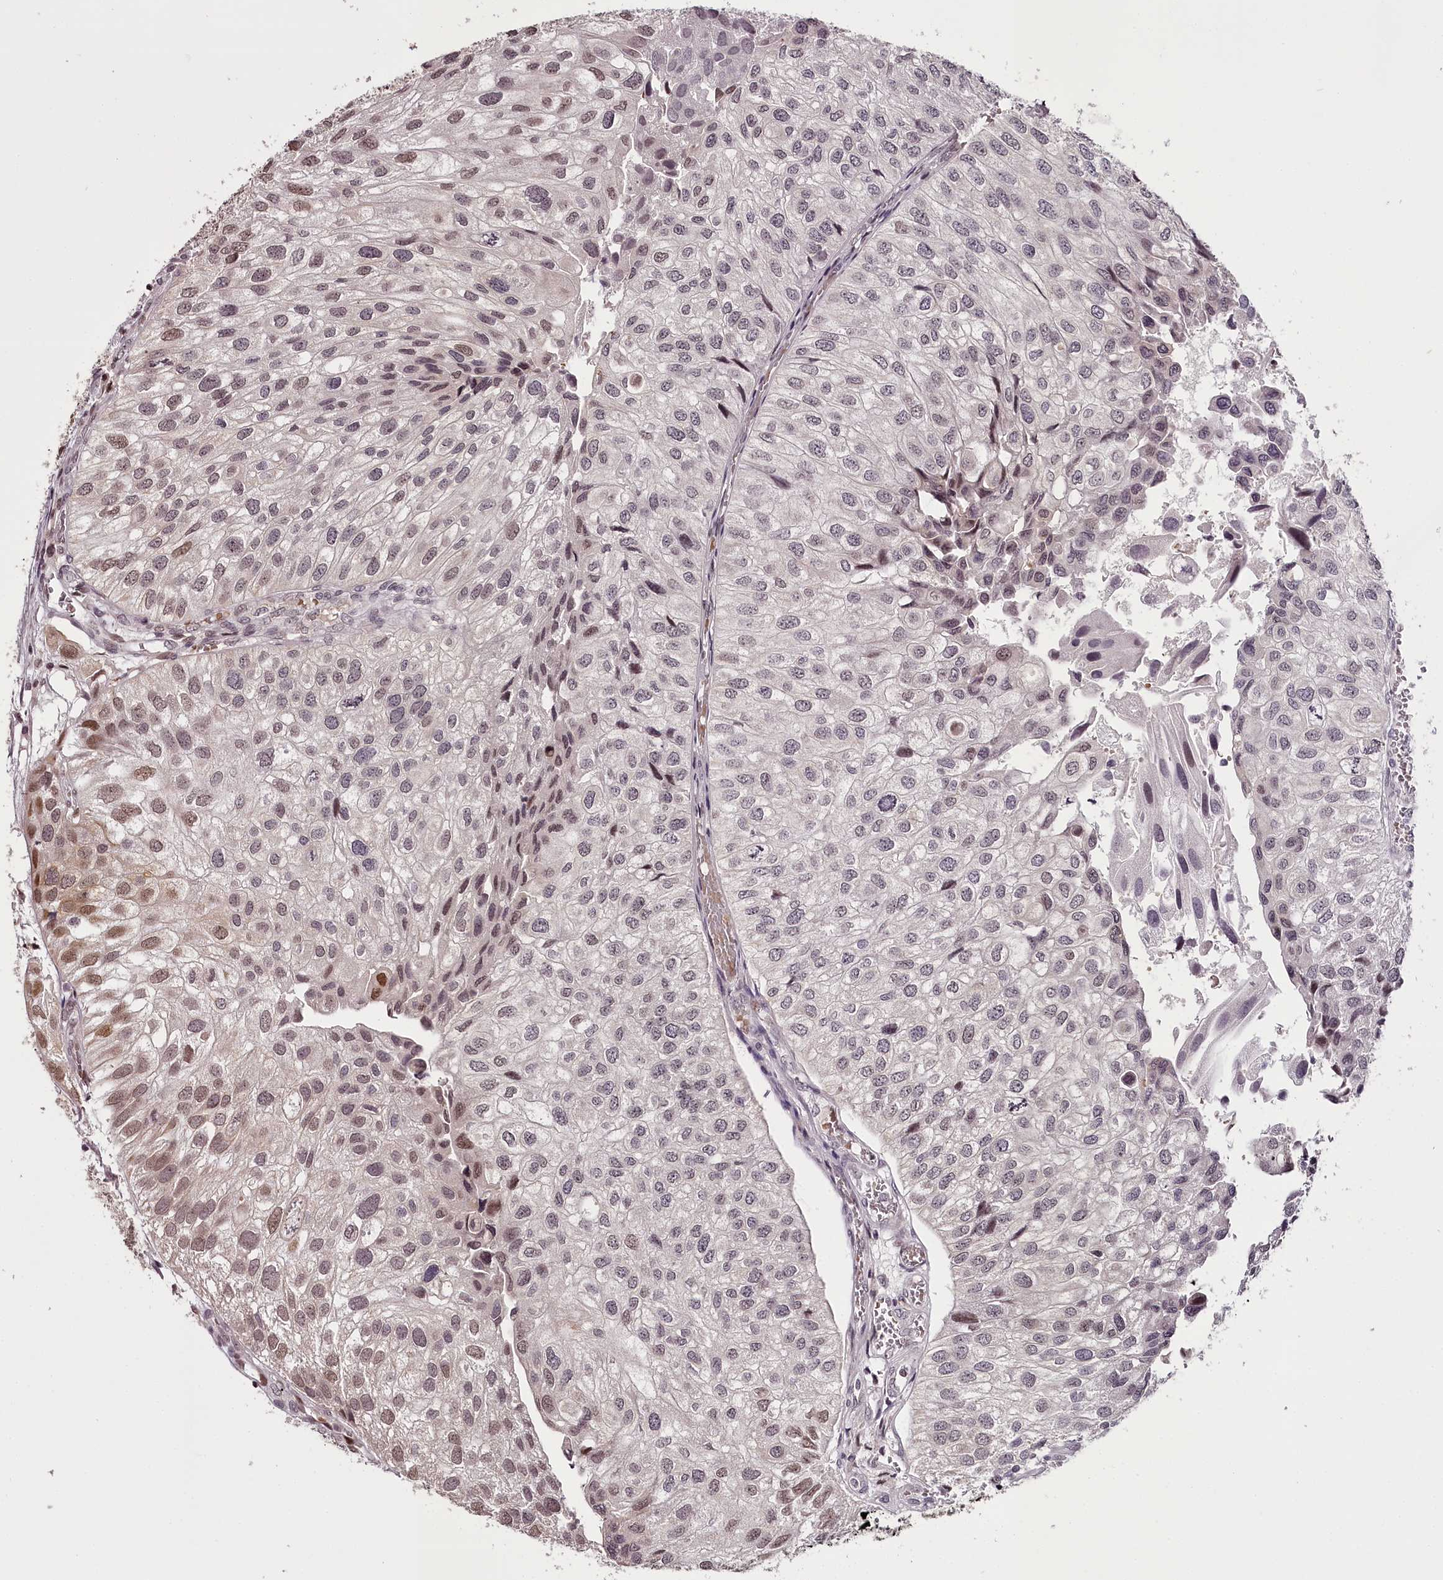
{"staining": {"intensity": "moderate", "quantity": "<25%", "location": "nuclear"}, "tissue": "urothelial cancer", "cell_type": "Tumor cells", "image_type": "cancer", "snomed": [{"axis": "morphology", "description": "Urothelial carcinoma, Low grade"}, {"axis": "topography", "description": "Urinary bladder"}], "caption": "Low-grade urothelial carcinoma tissue displays moderate nuclear positivity in about <25% of tumor cells", "gene": "THYN1", "patient": {"sex": "female", "age": 89}}